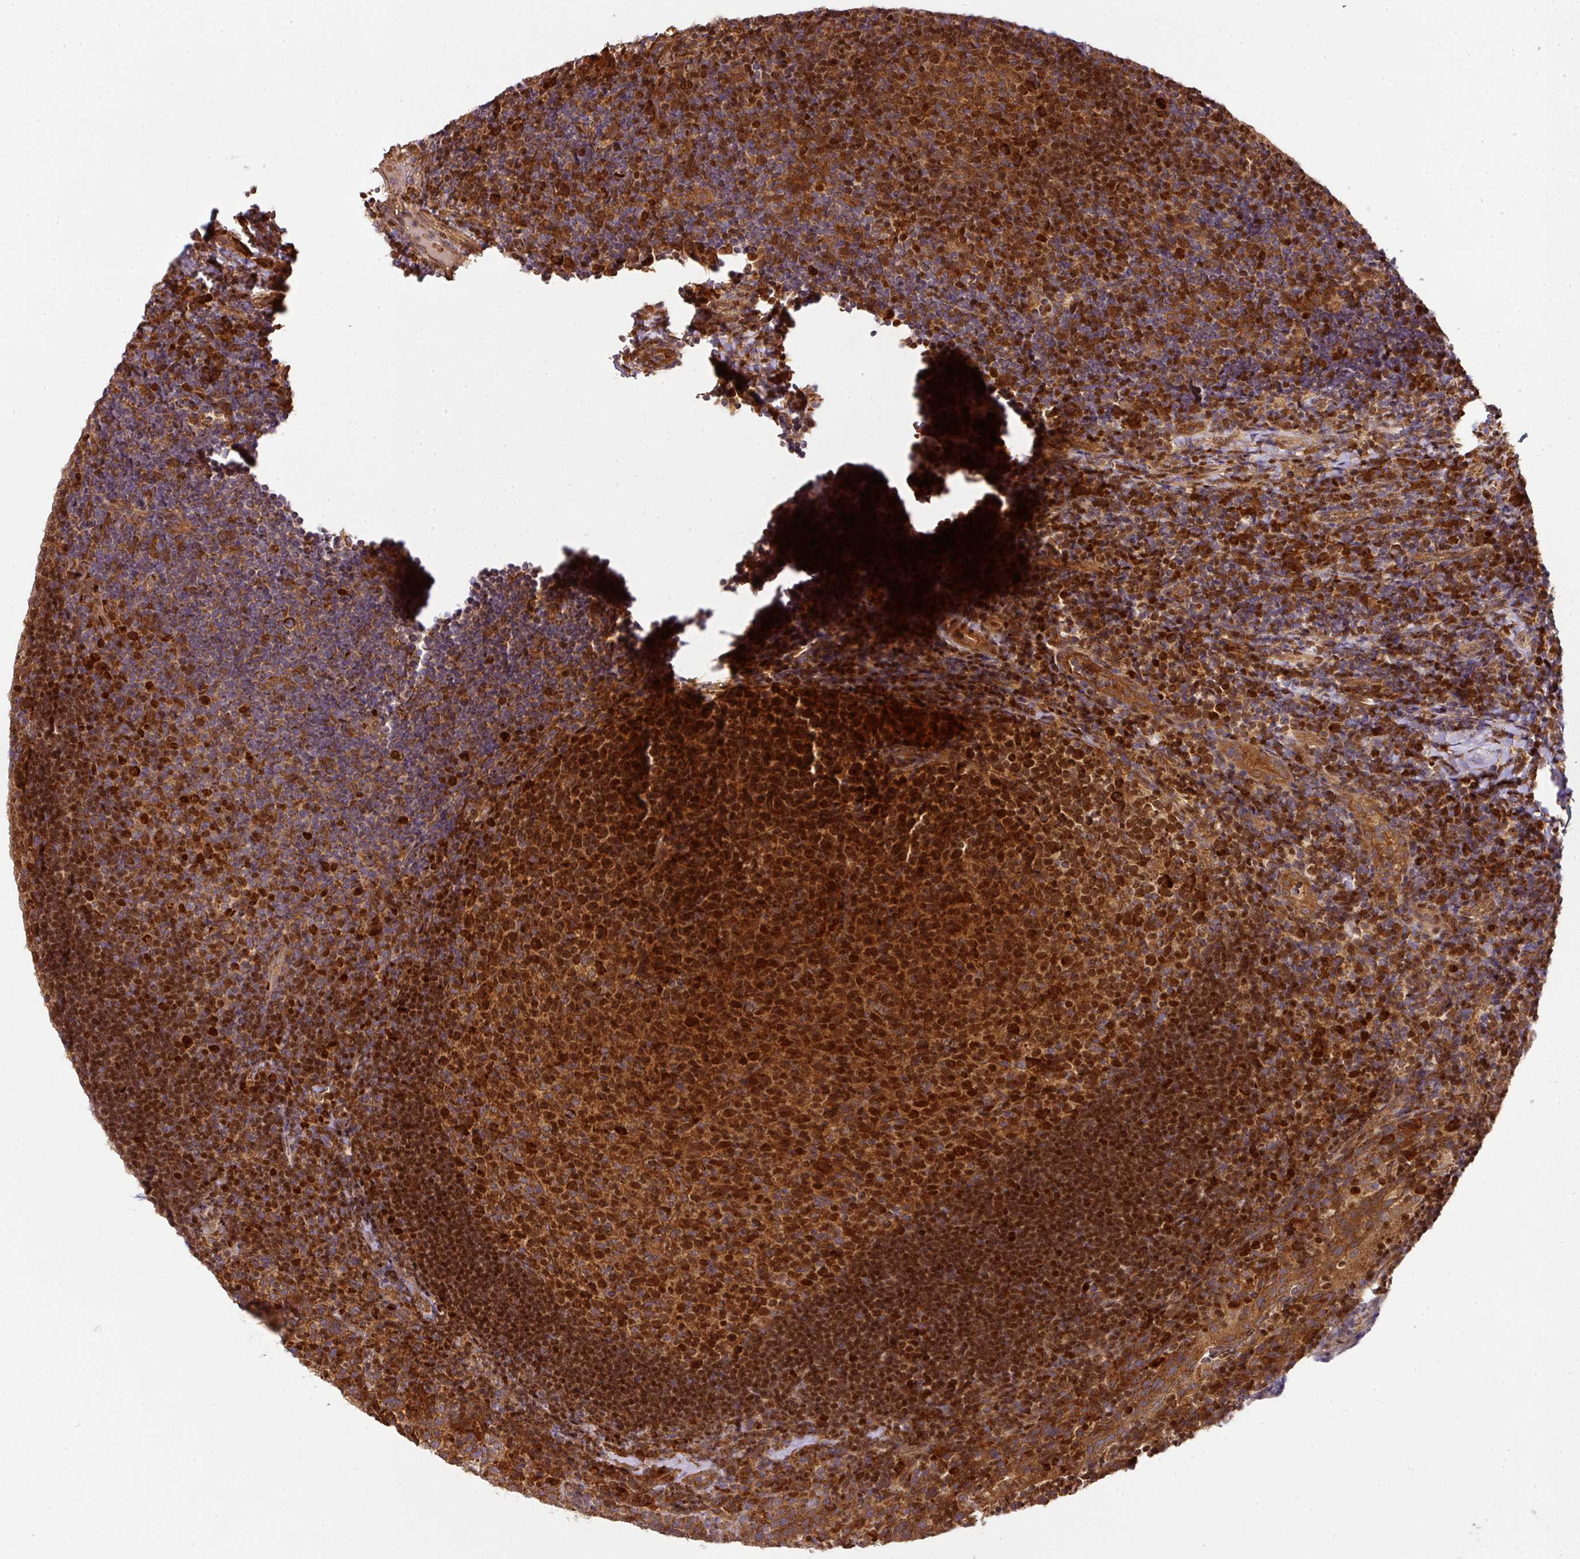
{"staining": {"intensity": "strong", "quantity": ">75%", "location": "cytoplasmic/membranous,nuclear"}, "tissue": "tonsil", "cell_type": "Germinal center cells", "image_type": "normal", "snomed": [{"axis": "morphology", "description": "Normal tissue, NOS"}, {"axis": "topography", "description": "Tonsil"}], "caption": "Strong cytoplasmic/membranous,nuclear staining for a protein is appreciated in about >75% of germinal center cells of unremarkable tonsil using immunohistochemistry.", "gene": "MALSU1", "patient": {"sex": "female", "age": 10}}